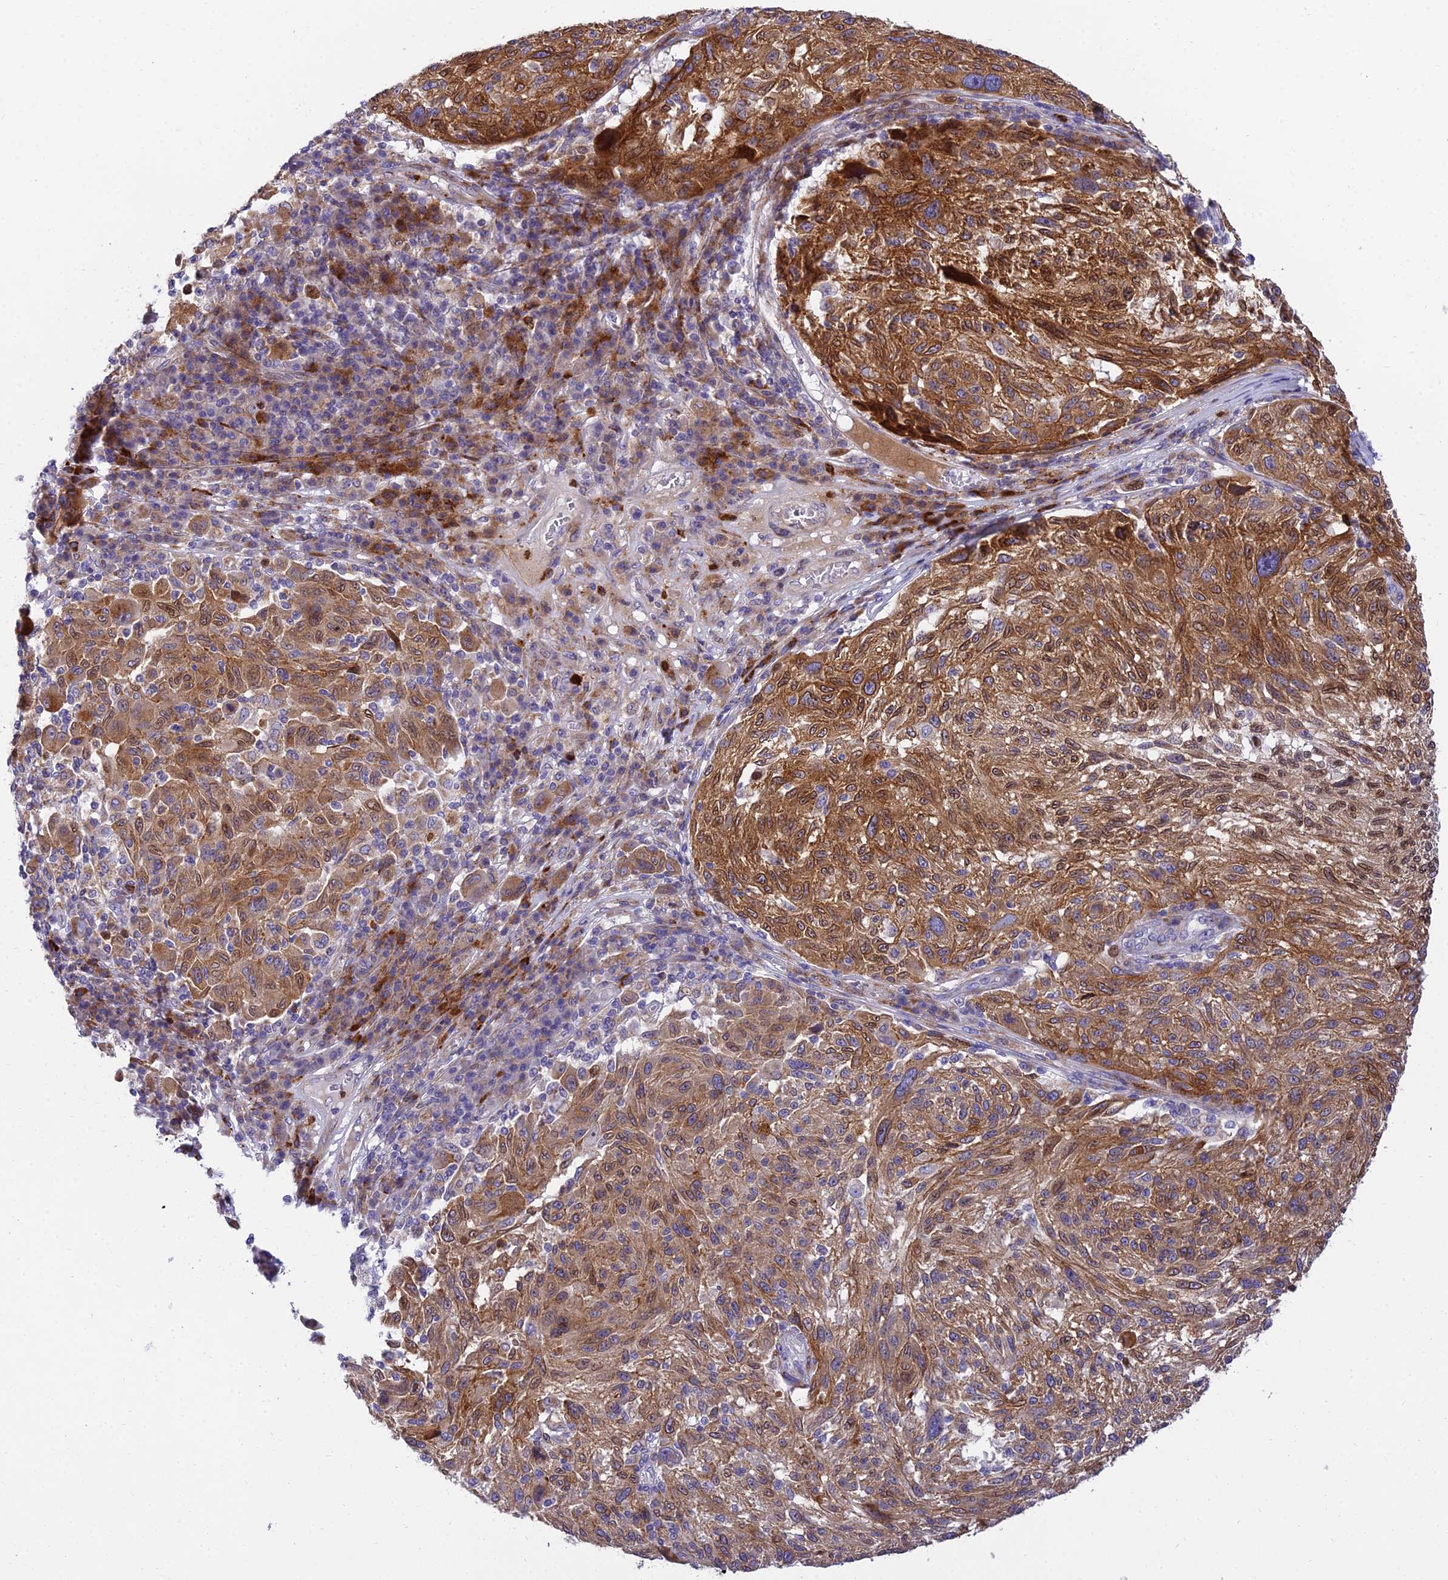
{"staining": {"intensity": "moderate", "quantity": ">75%", "location": "cytoplasmic/membranous,nuclear"}, "tissue": "melanoma", "cell_type": "Tumor cells", "image_type": "cancer", "snomed": [{"axis": "morphology", "description": "Malignant melanoma, NOS"}, {"axis": "topography", "description": "Skin"}], "caption": "Moderate cytoplasmic/membranous and nuclear positivity for a protein is present in about >75% of tumor cells of melanoma using immunohistochemistry (IHC).", "gene": "CLCN7", "patient": {"sex": "male", "age": 53}}